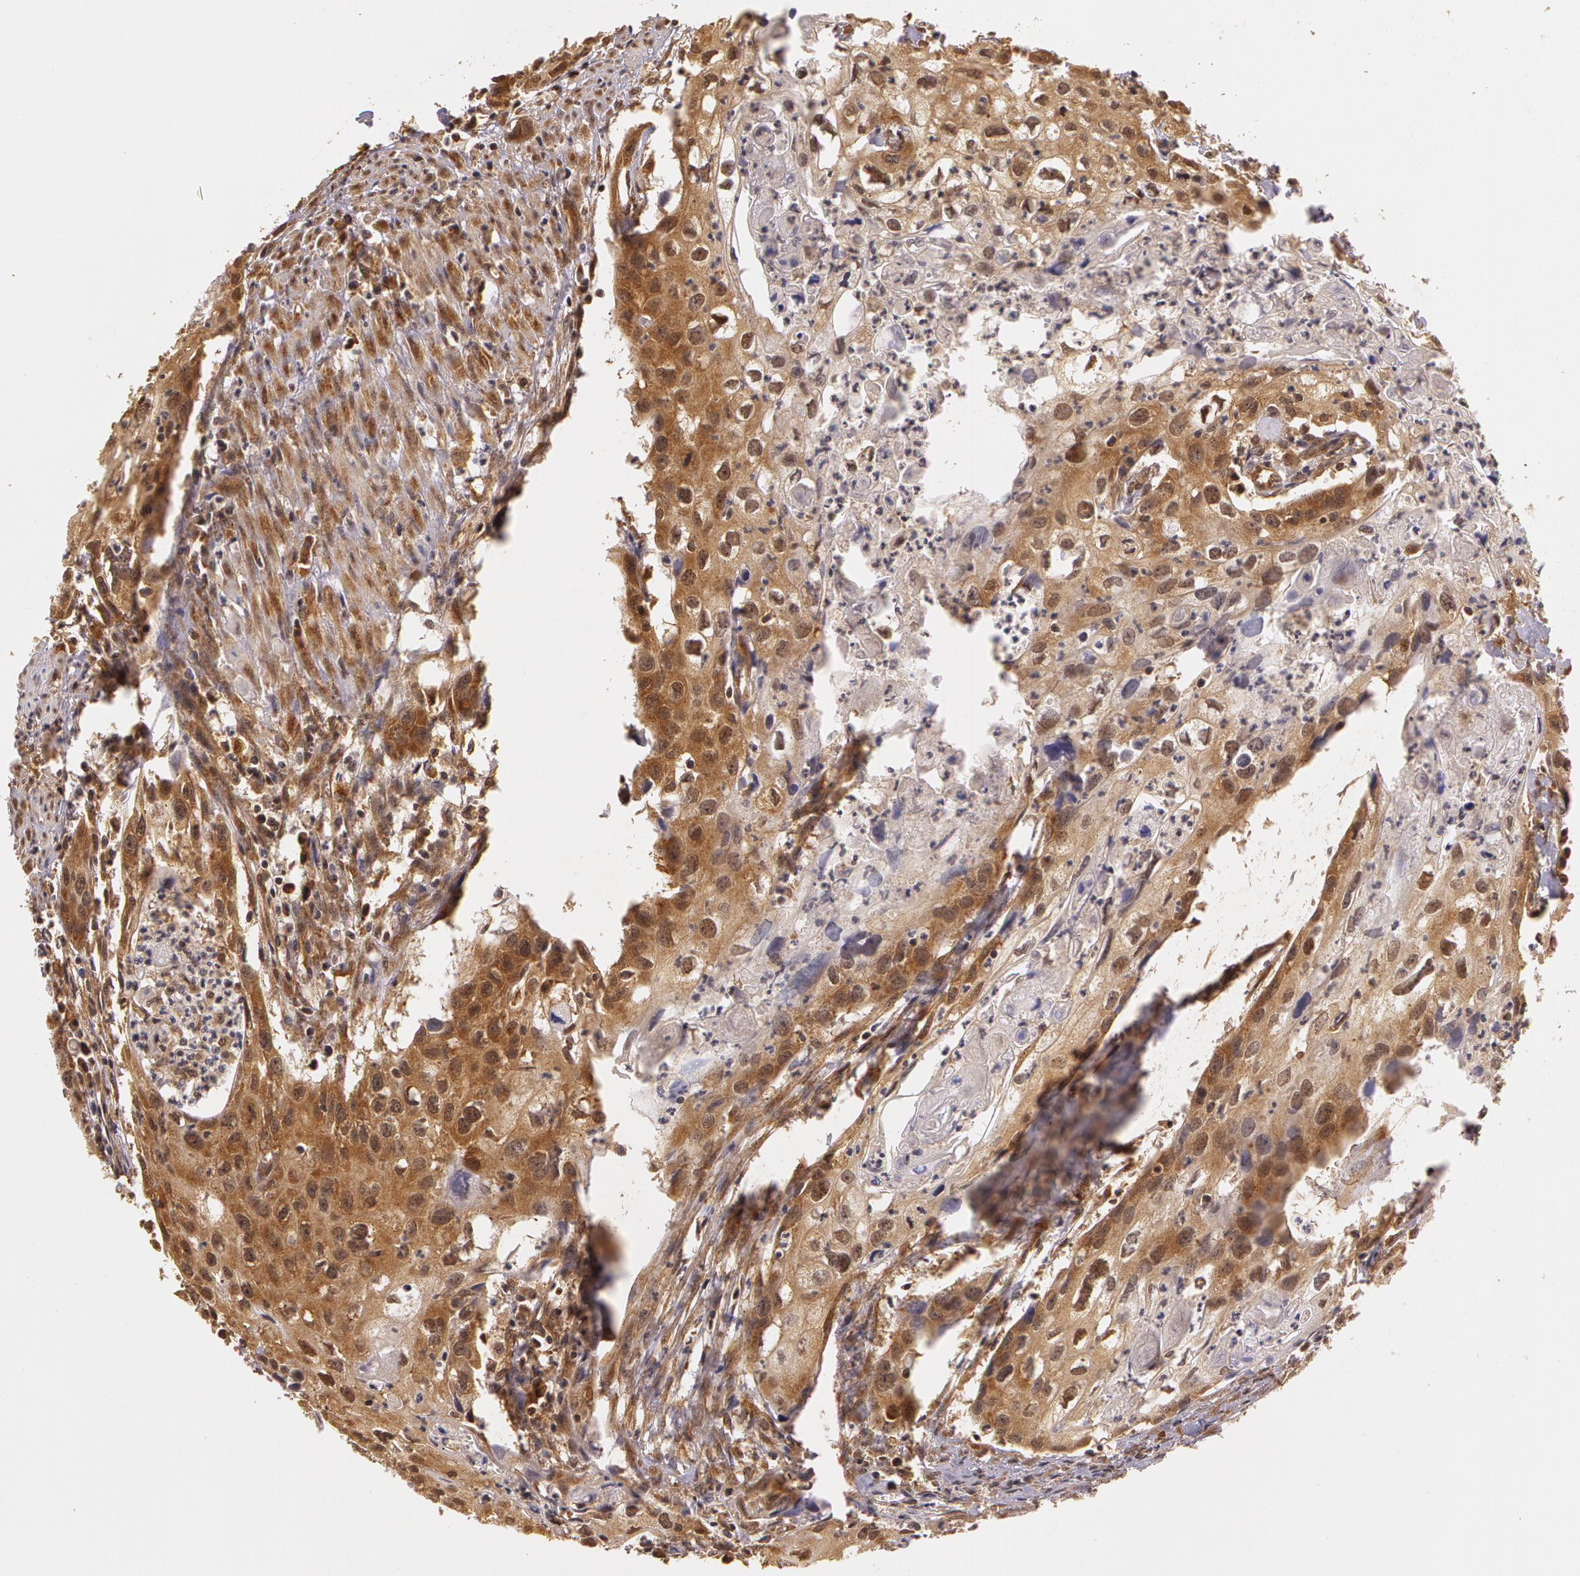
{"staining": {"intensity": "moderate", "quantity": ">75%", "location": "cytoplasmic/membranous"}, "tissue": "urothelial cancer", "cell_type": "Tumor cells", "image_type": "cancer", "snomed": [{"axis": "morphology", "description": "Urothelial carcinoma, High grade"}, {"axis": "topography", "description": "Urinary bladder"}], "caption": "Protein analysis of urothelial cancer tissue reveals moderate cytoplasmic/membranous positivity in about >75% of tumor cells. (IHC, brightfield microscopy, high magnification).", "gene": "ASCC2", "patient": {"sex": "male", "age": 54}}